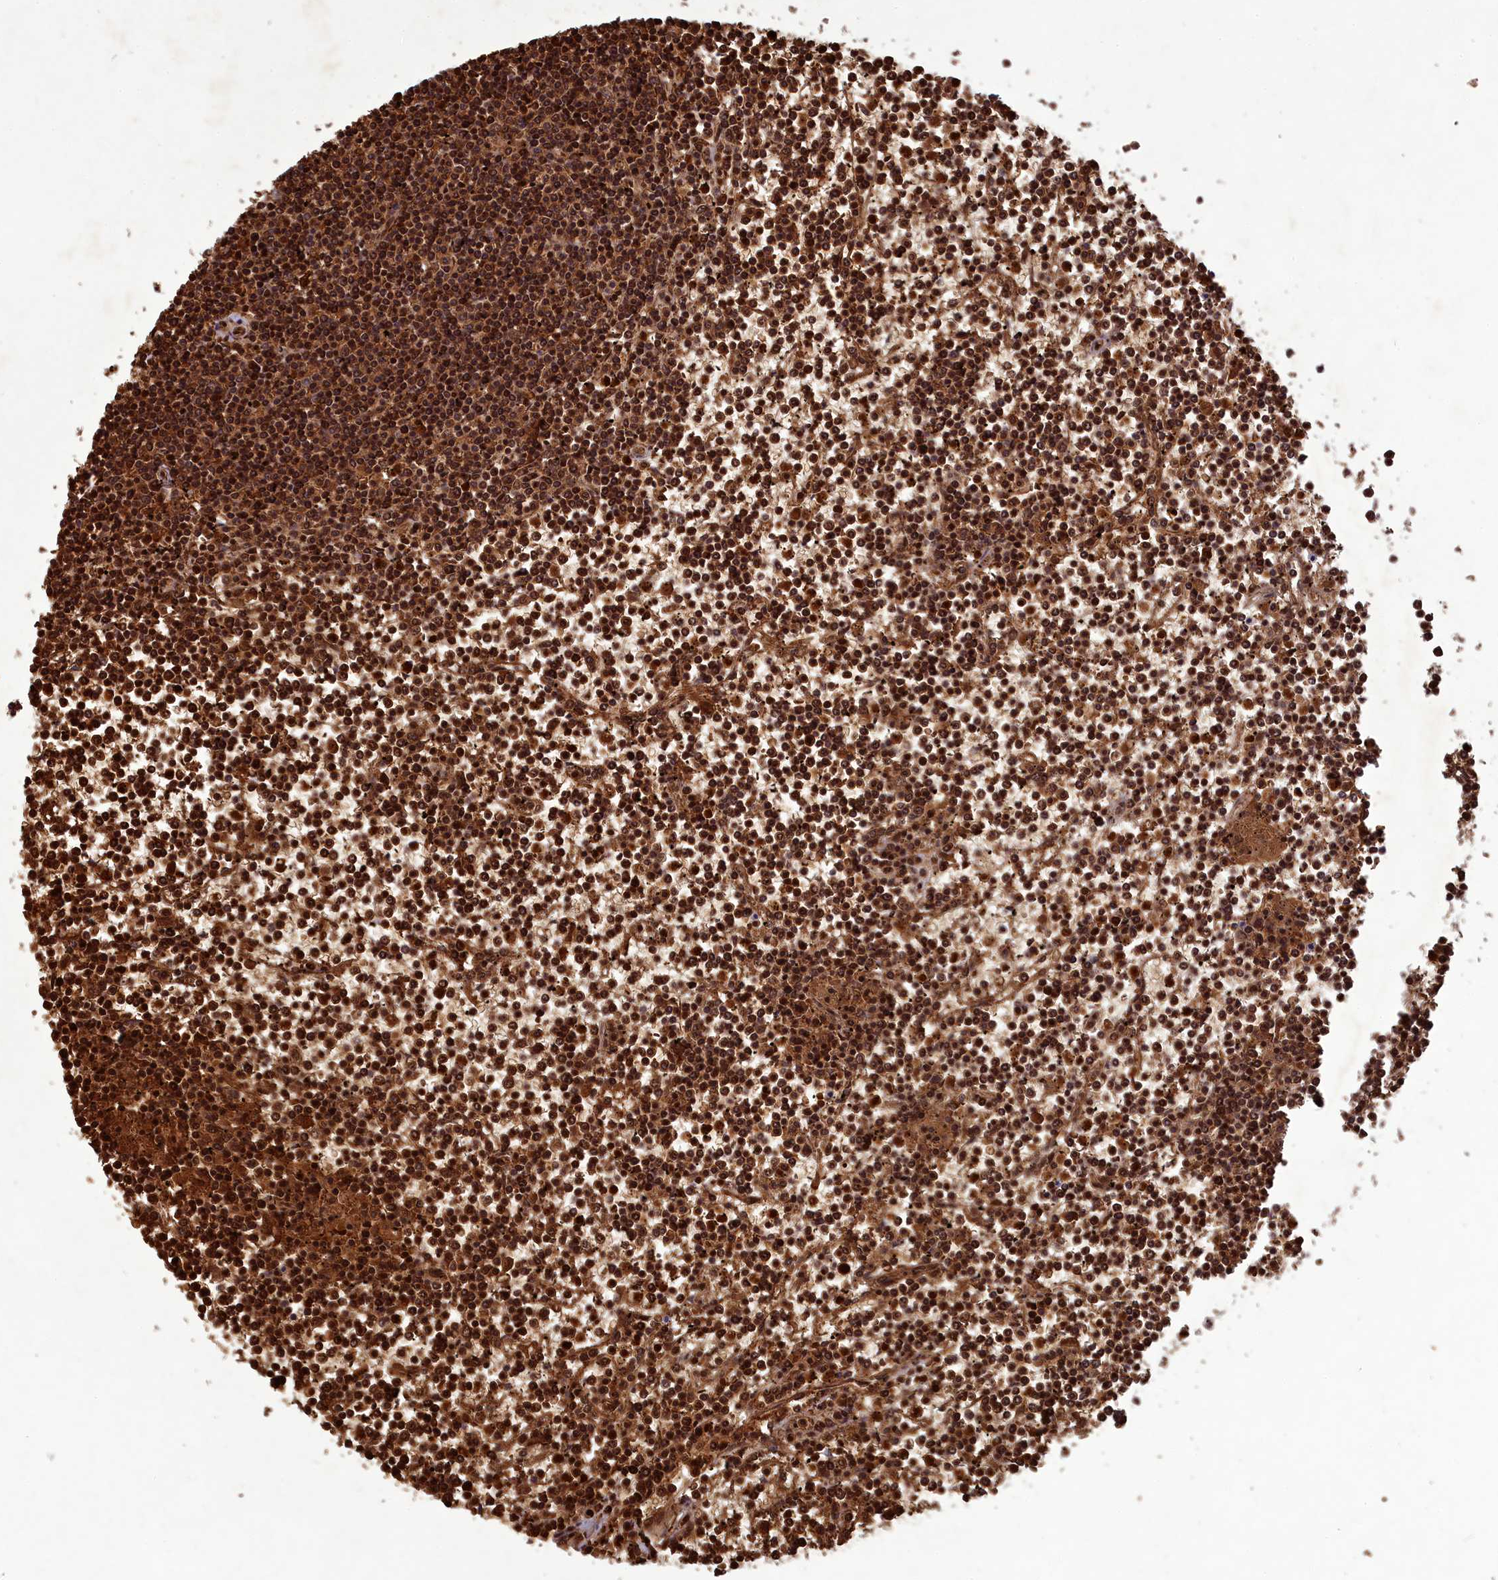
{"staining": {"intensity": "strong", "quantity": ">75%", "location": "cytoplasmic/membranous,nuclear"}, "tissue": "lymphoma", "cell_type": "Tumor cells", "image_type": "cancer", "snomed": [{"axis": "morphology", "description": "Malignant lymphoma, non-Hodgkin's type, Low grade"}, {"axis": "topography", "description": "Spleen"}], "caption": "Human malignant lymphoma, non-Hodgkin's type (low-grade) stained with a protein marker shows strong staining in tumor cells.", "gene": "SRMS", "patient": {"sex": "female", "age": 19}}